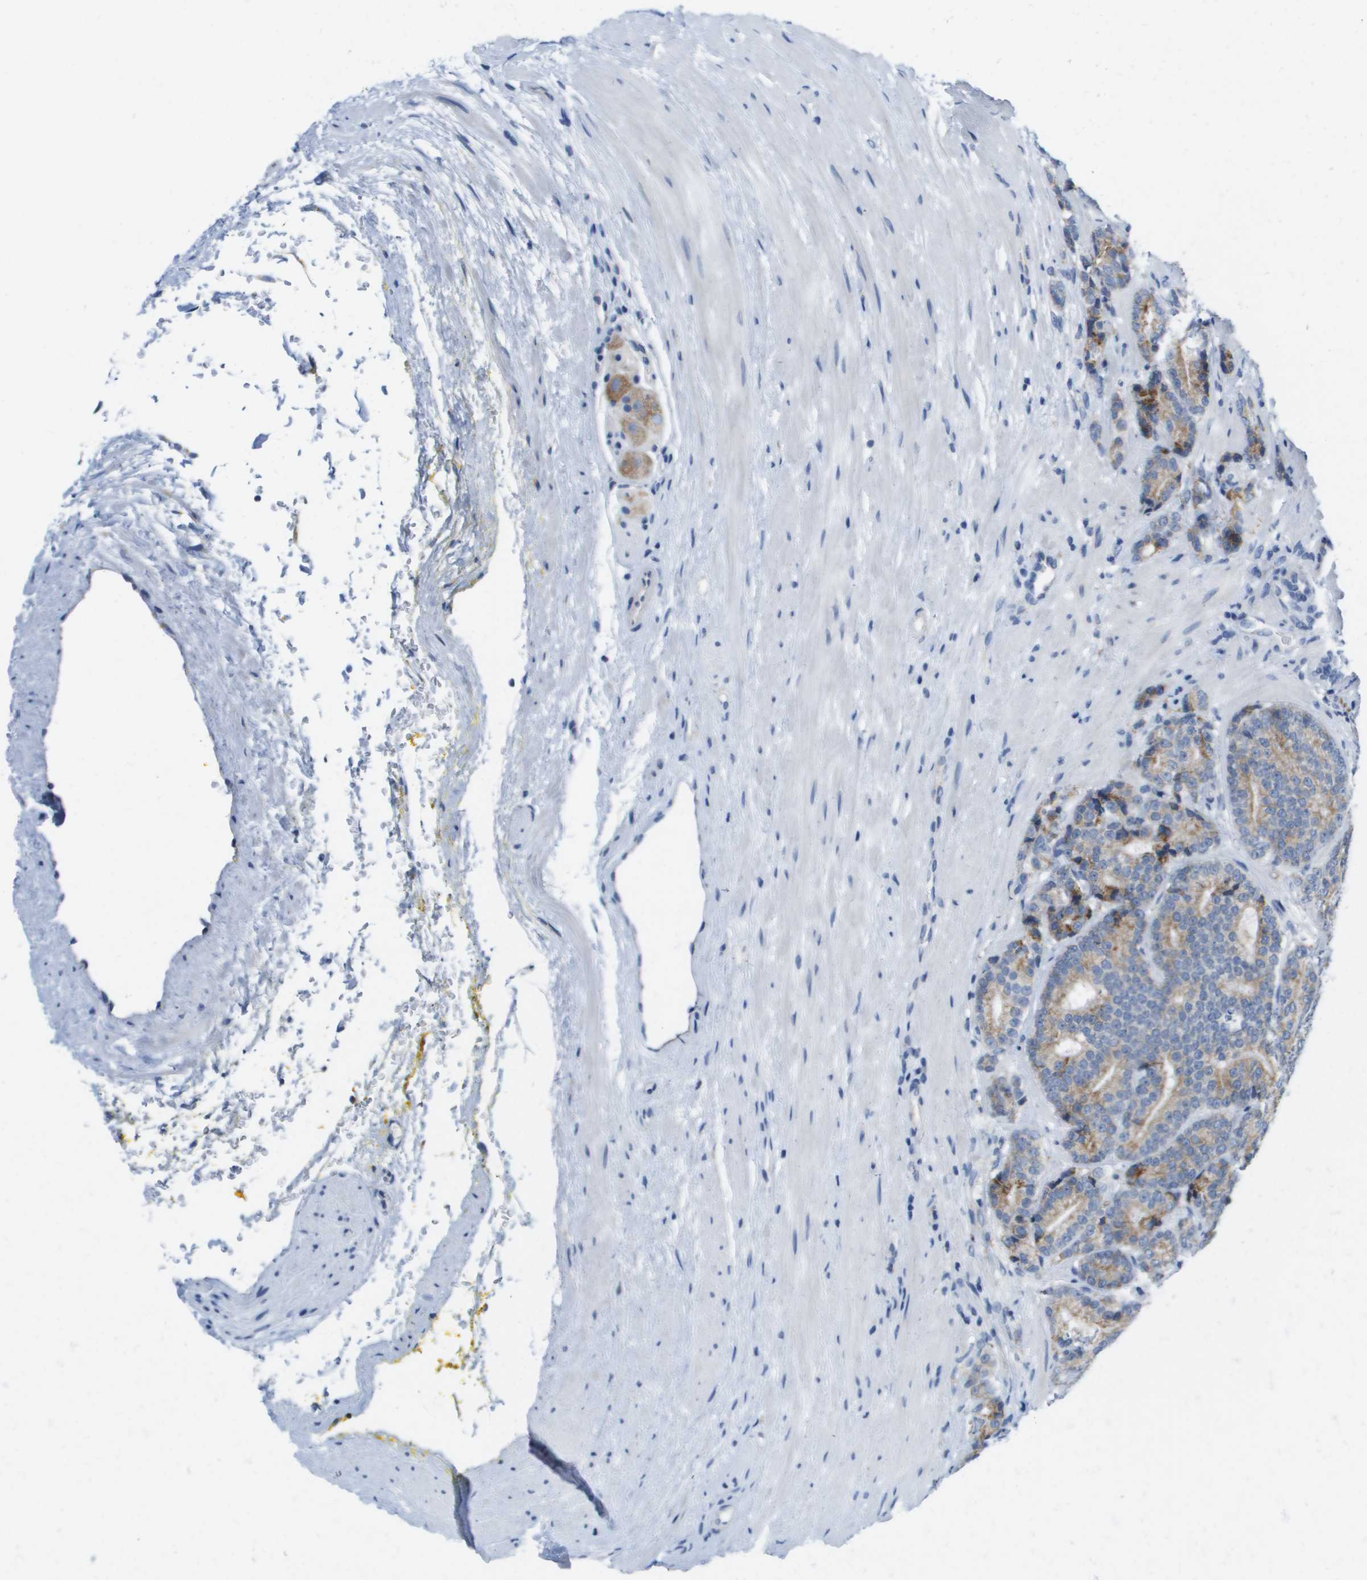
{"staining": {"intensity": "moderate", "quantity": ">75%", "location": "cytoplasmic/membranous"}, "tissue": "prostate cancer", "cell_type": "Tumor cells", "image_type": "cancer", "snomed": [{"axis": "morphology", "description": "Adenocarcinoma, High grade"}, {"axis": "topography", "description": "Prostate"}], "caption": "Protein positivity by immunohistochemistry (IHC) shows moderate cytoplasmic/membranous staining in about >75% of tumor cells in high-grade adenocarcinoma (prostate). (DAB (3,3'-diaminobenzidine) = brown stain, brightfield microscopy at high magnification).", "gene": "CD3G", "patient": {"sex": "male", "age": 61}}